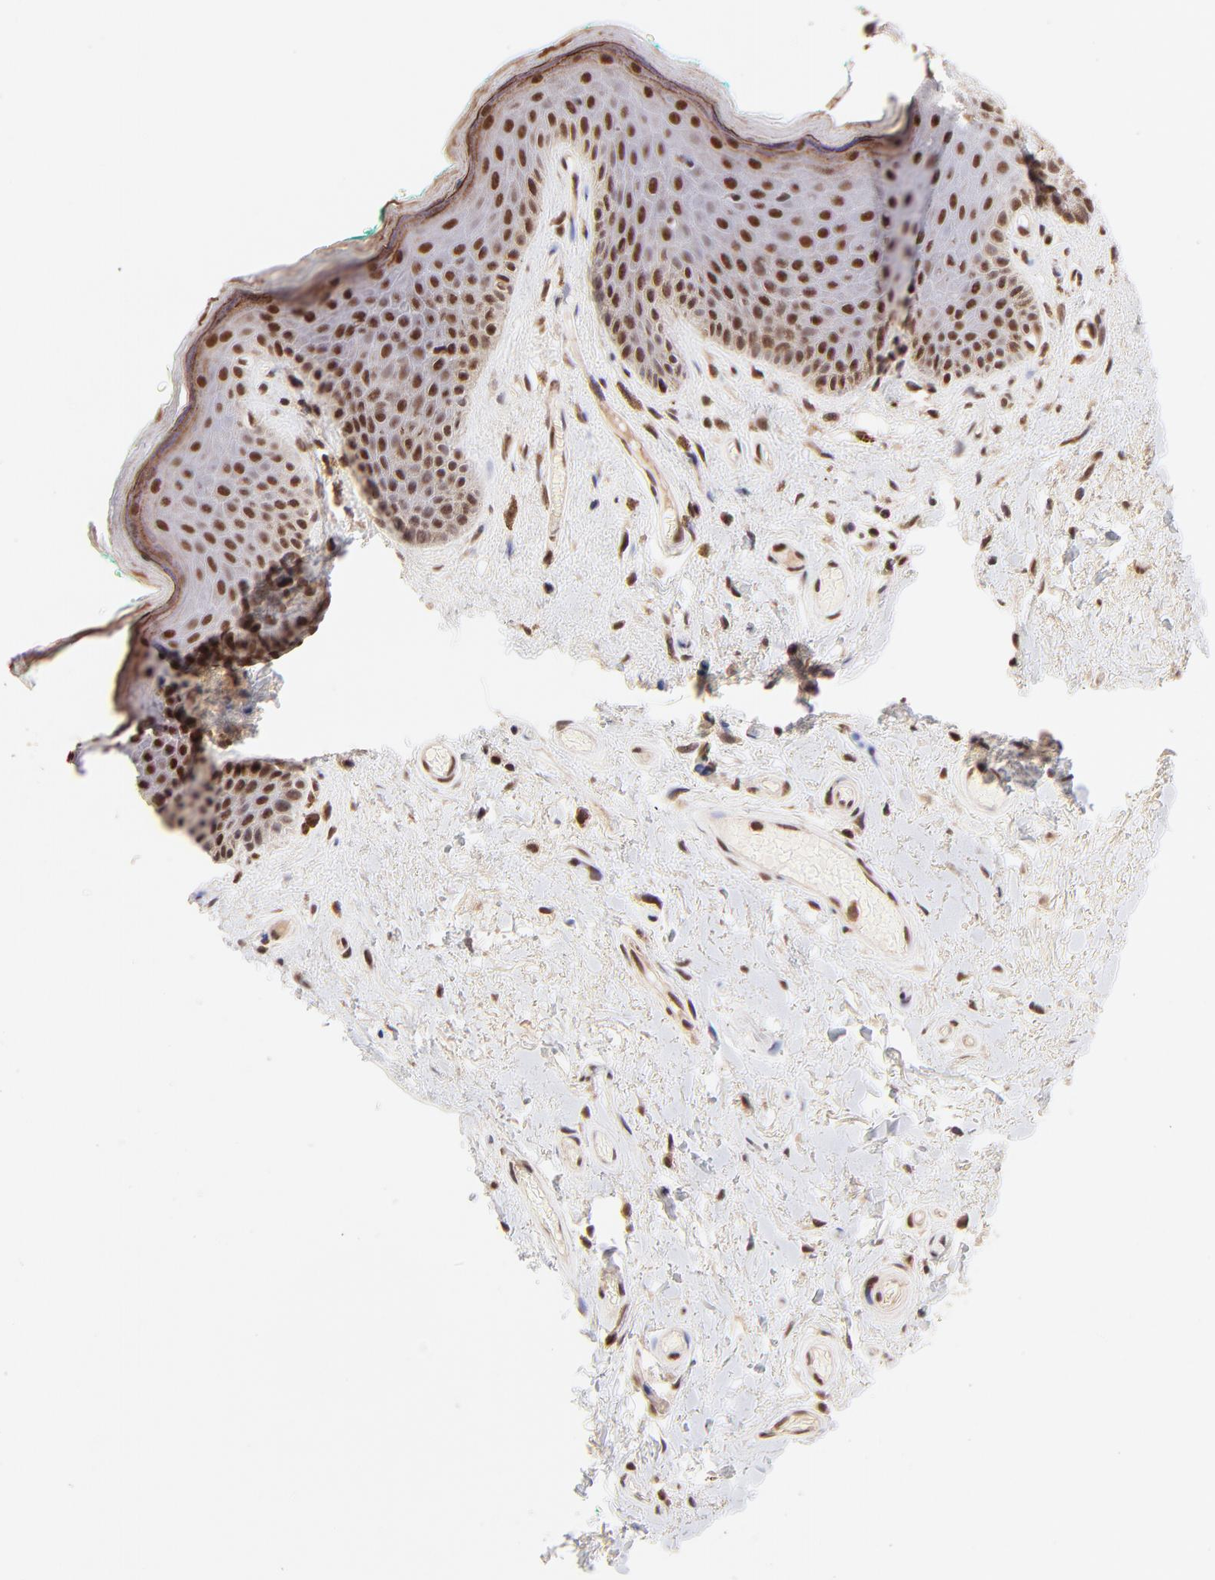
{"staining": {"intensity": "moderate", "quantity": ">75%", "location": "nuclear"}, "tissue": "skin", "cell_type": "Epidermal cells", "image_type": "normal", "snomed": [{"axis": "morphology", "description": "Normal tissue, NOS"}, {"axis": "topography", "description": "Anal"}], "caption": "High-power microscopy captured an immunohistochemistry micrograph of unremarkable skin, revealing moderate nuclear positivity in about >75% of epidermal cells. The staining is performed using DAB (3,3'-diaminobenzidine) brown chromogen to label protein expression. The nuclei are counter-stained blue using hematoxylin.", "gene": "MED12", "patient": {"sex": "male", "age": 74}}